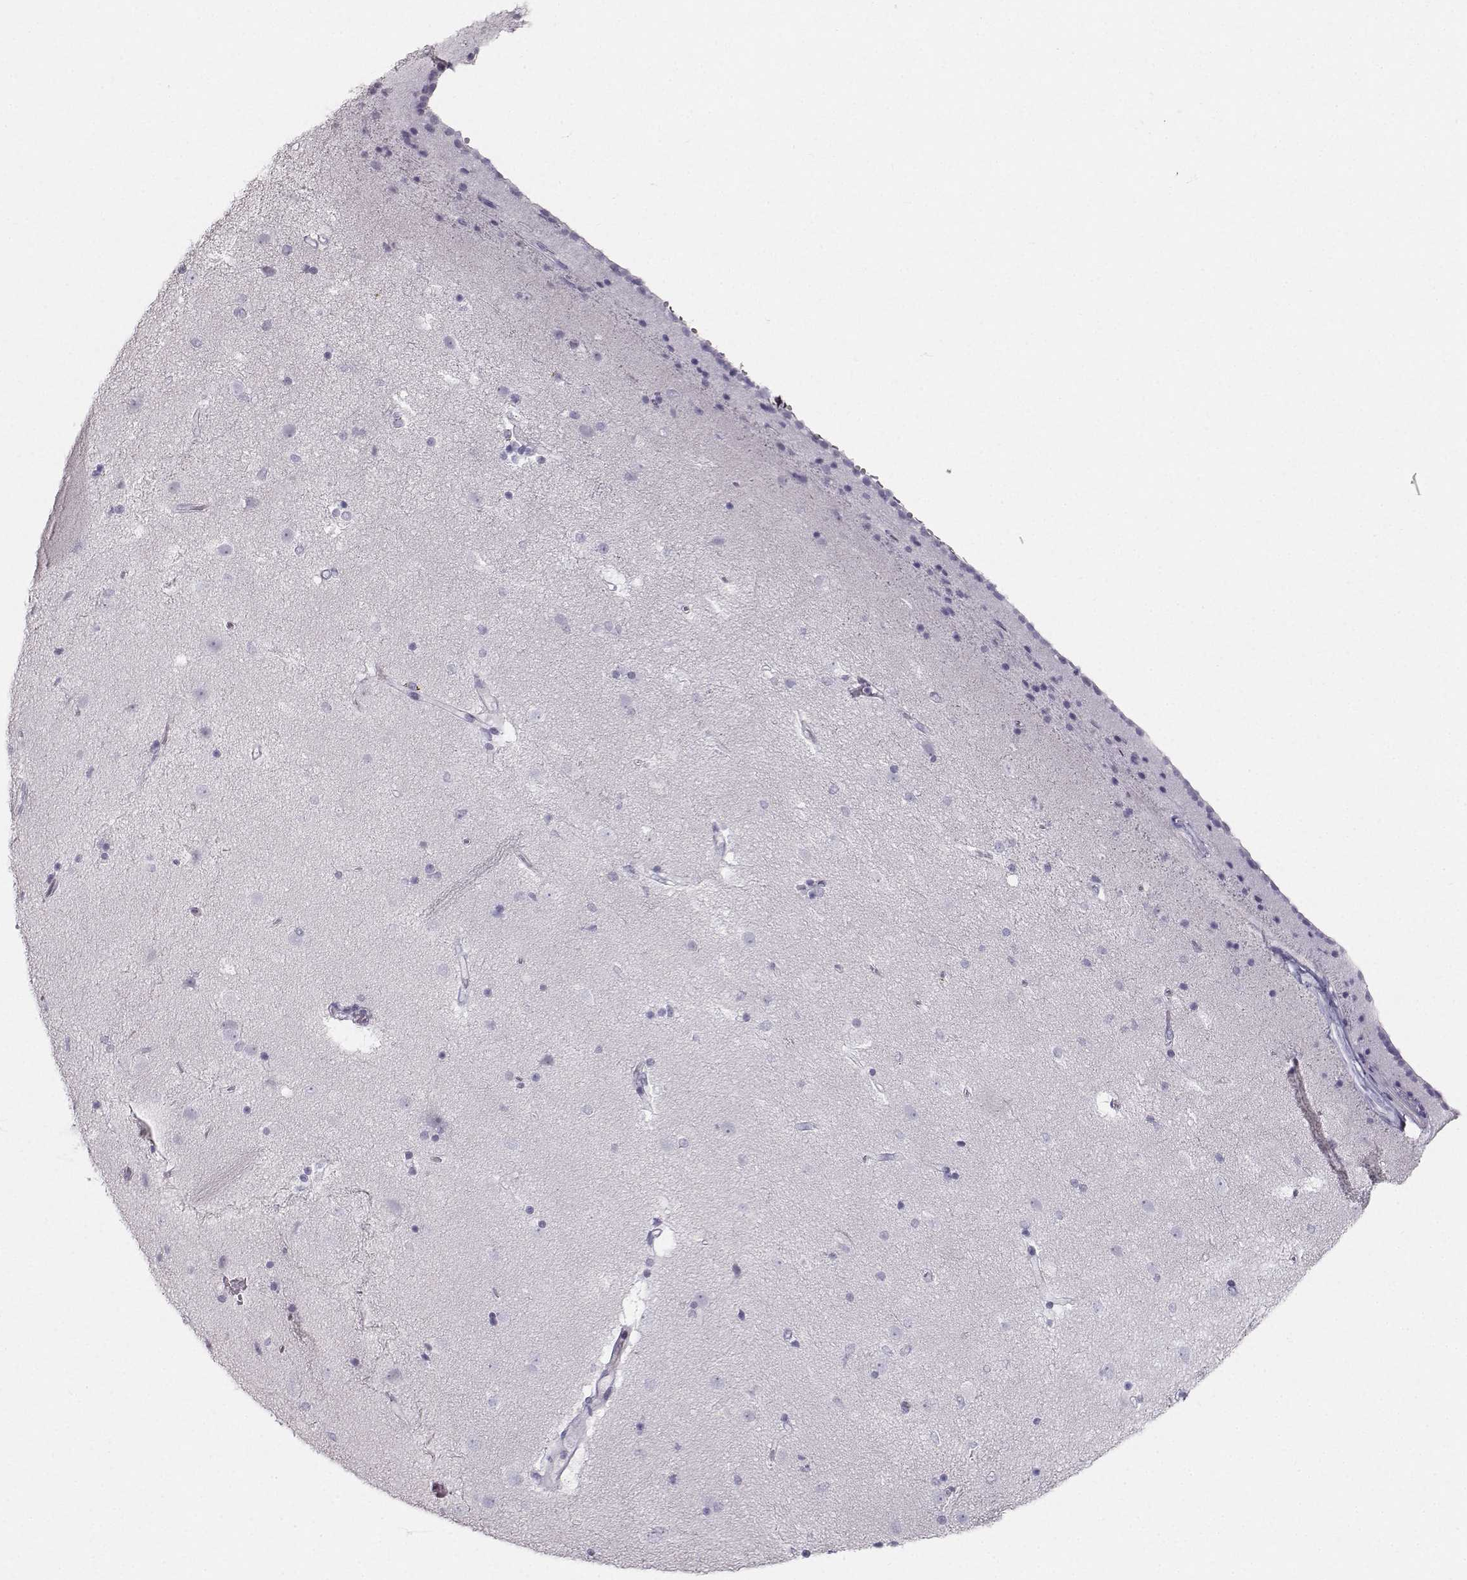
{"staining": {"intensity": "negative", "quantity": "none", "location": "none"}, "tissue": "caudate", "cell_type": "Glial cells", "image_type": "normal", "snomed": [{"axis": "morphology", "description": "Normal tissue, NOS"}, {"axis": "topography", "description": "Lateral ventricle wall"}], "caption": "IHC photomicrograph of normal caudate: human caudate stained with DAB displays no significant protein expression in glial cells. The staining is performed using DAB brown chromogen with nuclei counter-stained in using hematoxylin.", "gene": "CASR", "patient": {"sex": "female", "age": 71}}